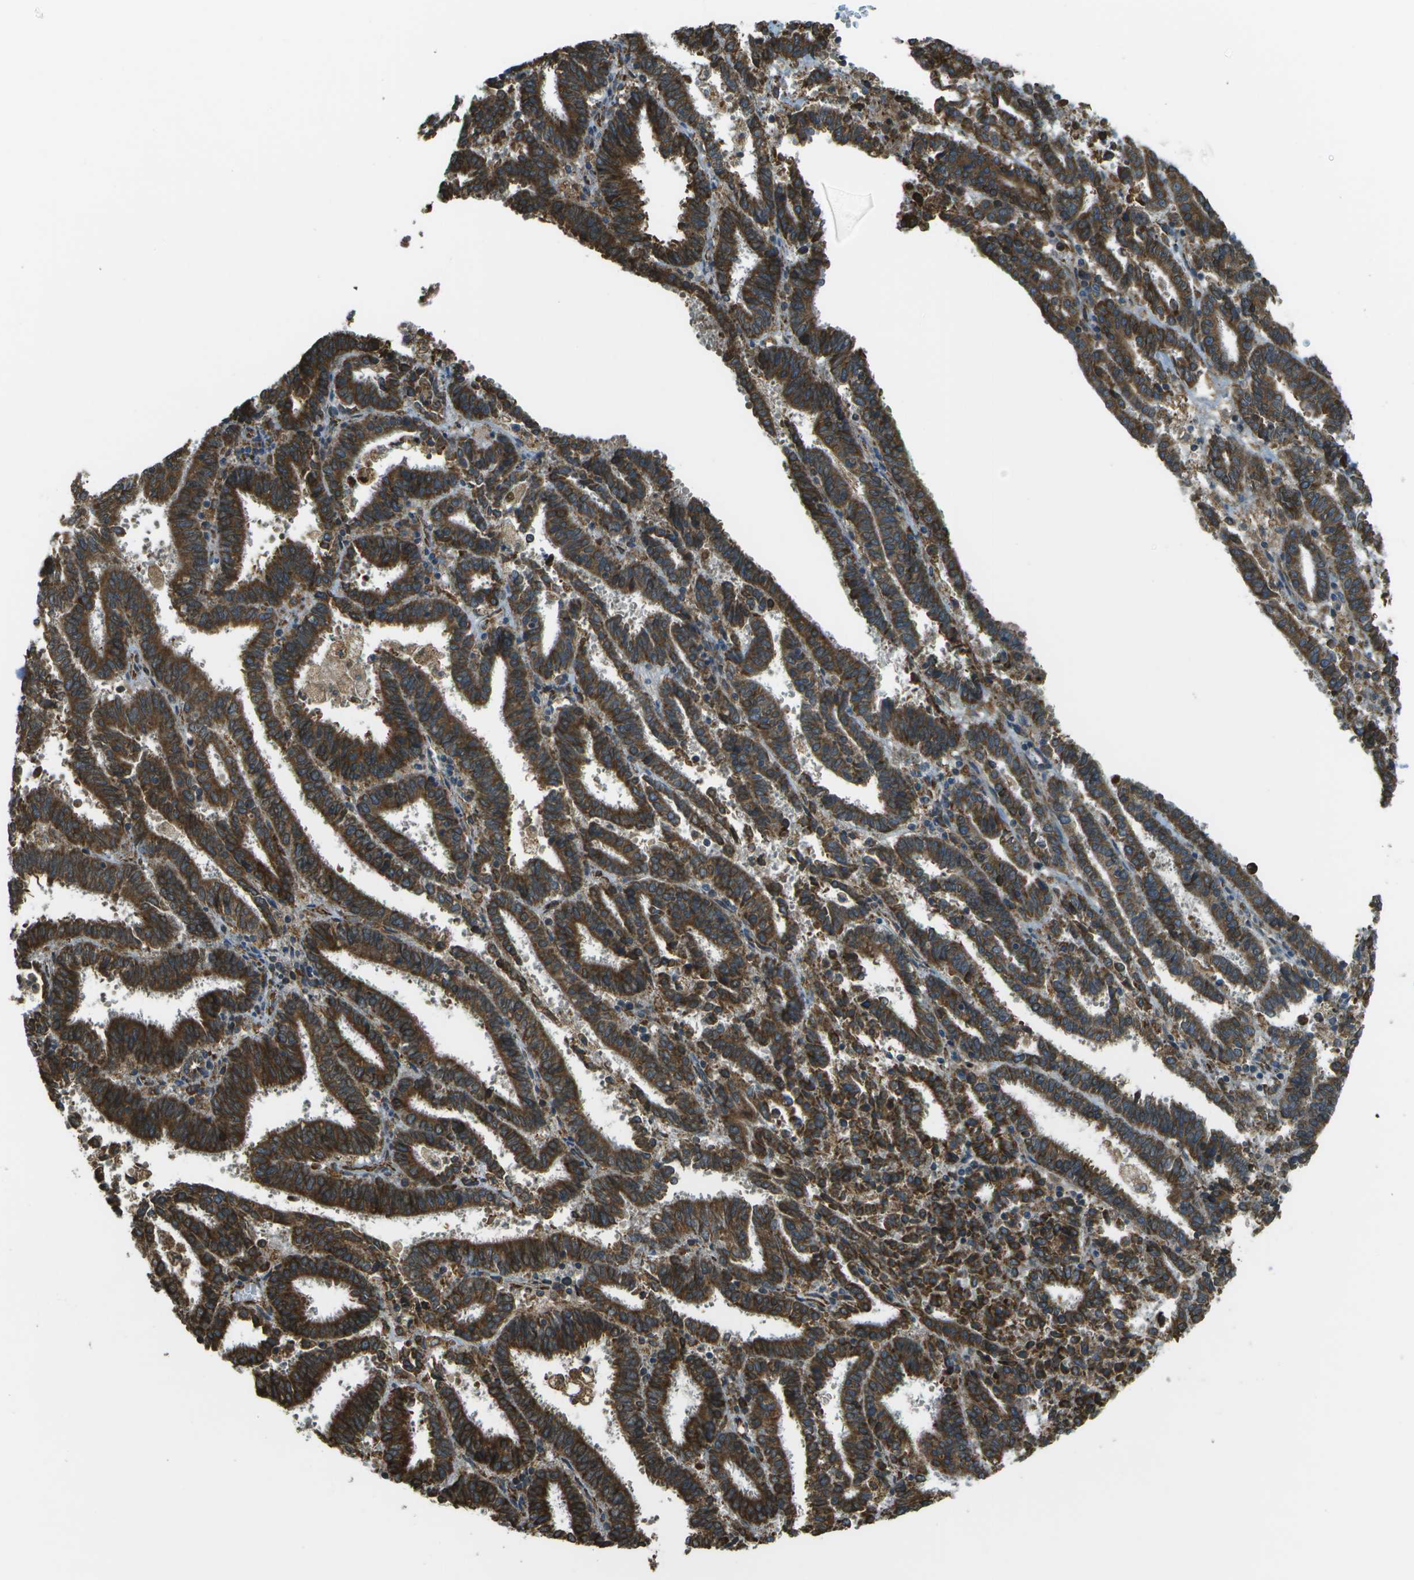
{"staining": {"intensity": "strong", "quantity": ">75%", "location": "cytoplasmic/membranous"}, "tissue": "endometrial cancer", "cell_type": "Tumor cells", "image_type": "cancer", "snomed": [{"axis": "morphology", "description": "Adenocarcinoma, NOS"}, {"axis": "topography", "description": "Uterus"}], "caption": "Protein expression analysis of human endometrial cancer (adenocarcinoma) reveals strong cytoplasmic/membranous expression in approximately >75% of tumor cells.", "gene": "USP30", "patient": {"sex": "female", "age": 83}}